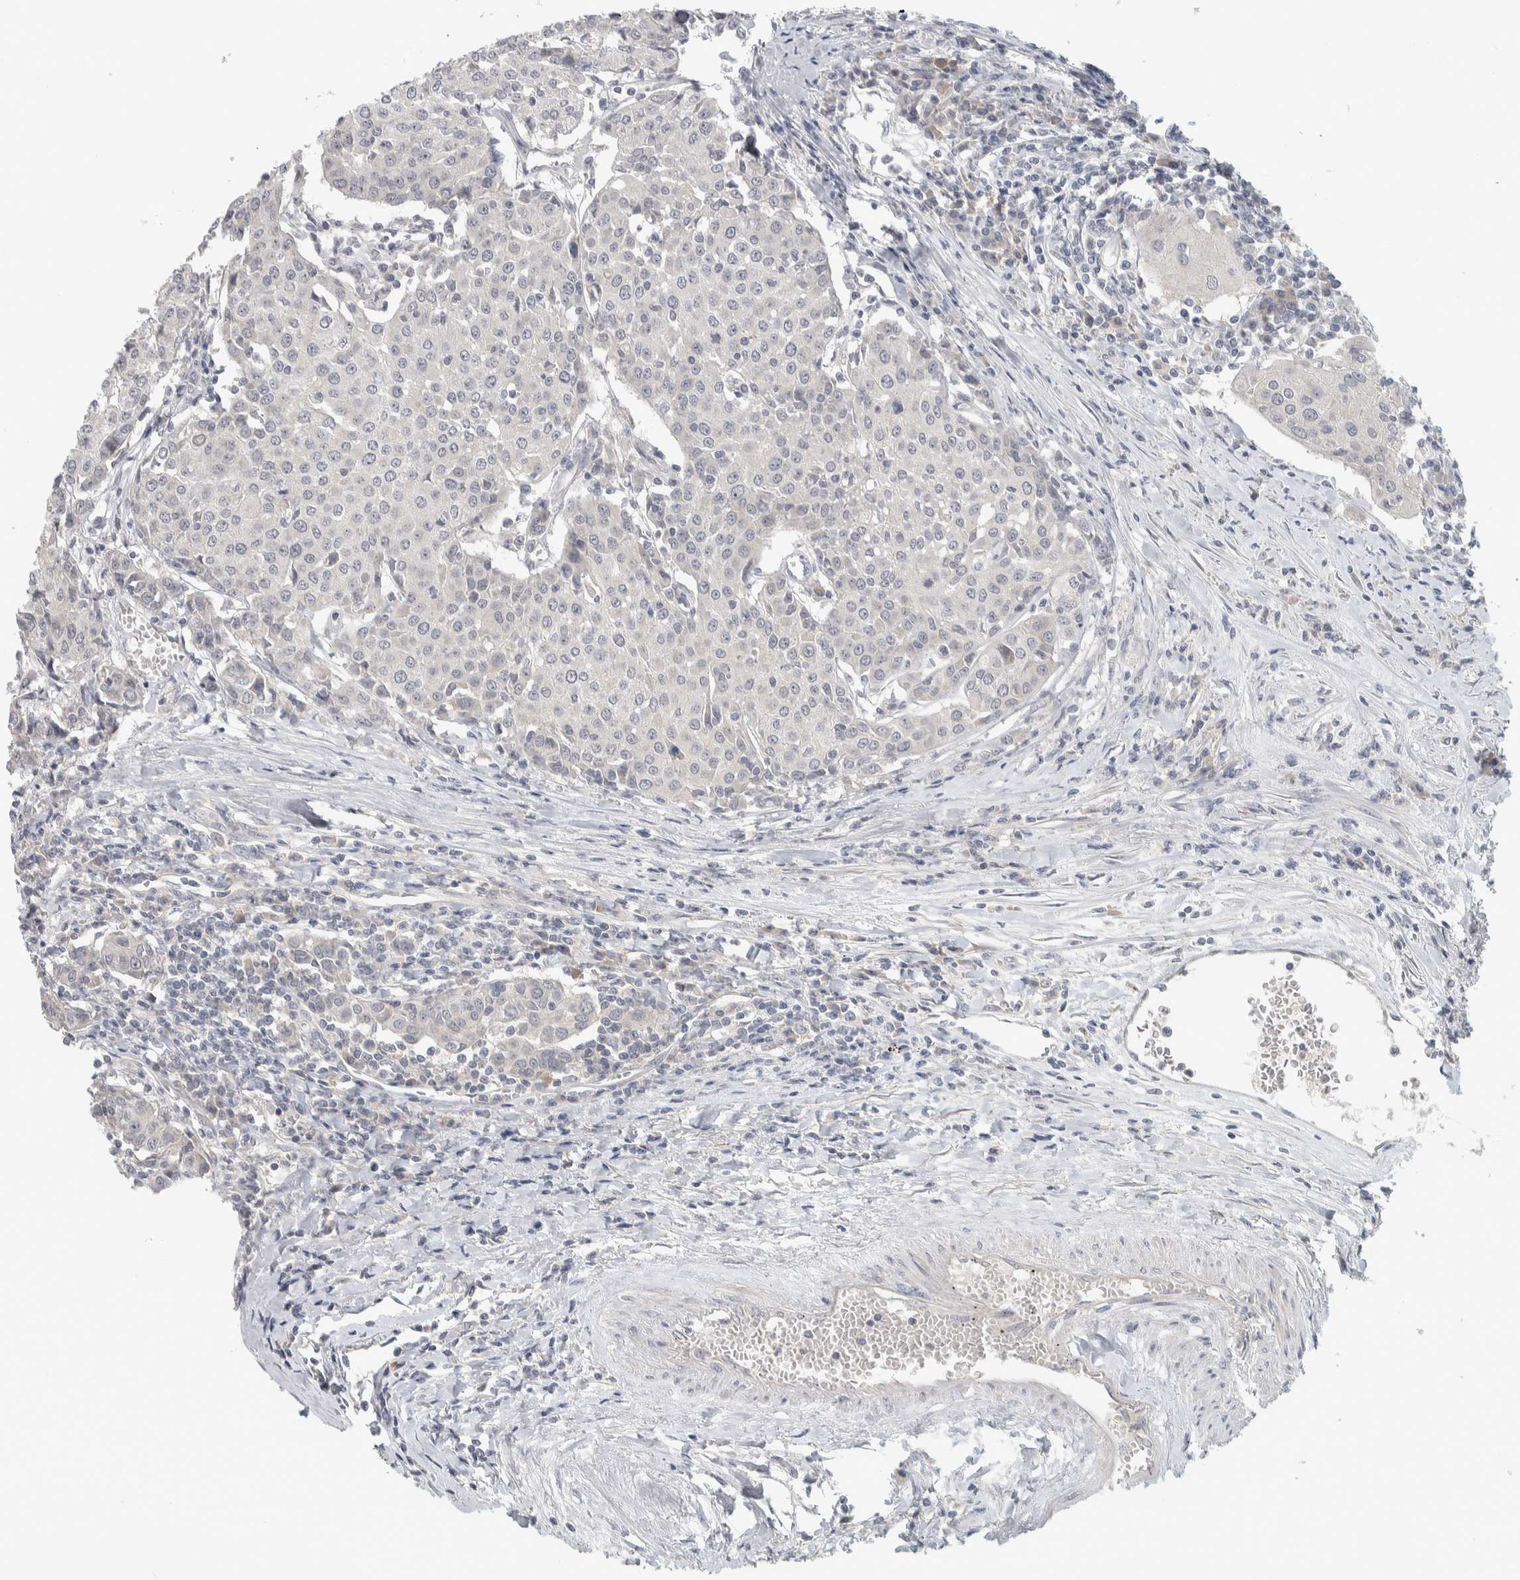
{"staining": {"intensity": "negative", "quantity": "none", "location": "none"}, "tissue": "urothelial cancer", "cell_type": "Tumor cells", "image_type": "cancer", "snomed": [{"axis": "morphology", "description": "Urothelial carcinoma, High grade"}, {"axis": "topography", "description": "Urinary bladder"}], "caption": "There is no significant positivity in tumor cells of high-grade urothelial carcinoma.", "gene": "AFP", "patient": {"sex": "female", "age": 85}}